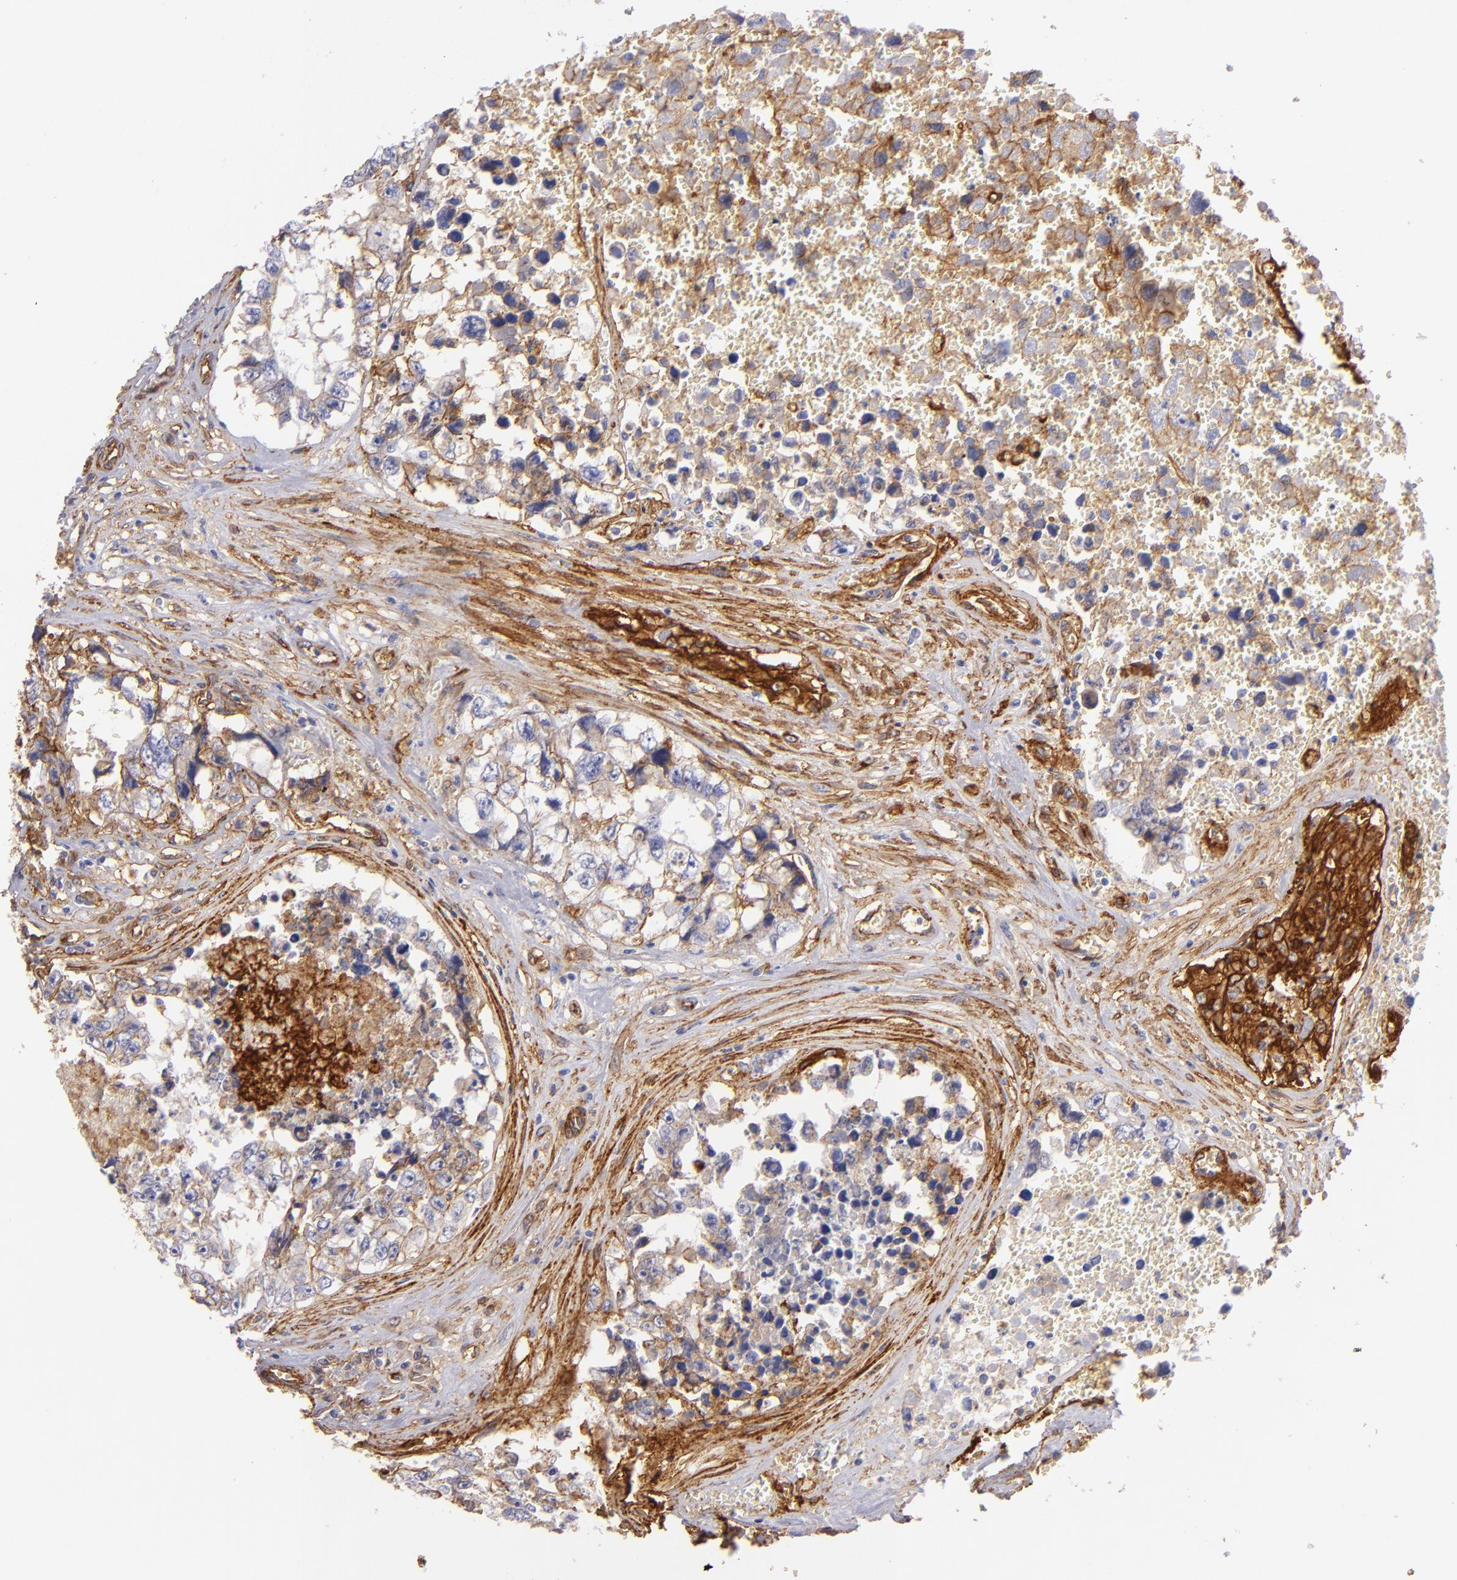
{"staining": {"intensity": "weak", "quantity": "<25%", "location": "cytoplasmic/membranous"}, "tissue": "testis cancer", "cell_type": "Tumor cells", "image_type": "cancer", "snomed": [{"axis": "morphology", "description": "Carcinoma, Embryonal, NOS"}, {"axis": "topography", "description": "Testis"}], "caption": "Human testis cancer stained for a protein using immunohistochemistry (IHC) displays no expression in tumor cells.", "gene": "CD151", "patient": {"sex": "male", "age": 31}}